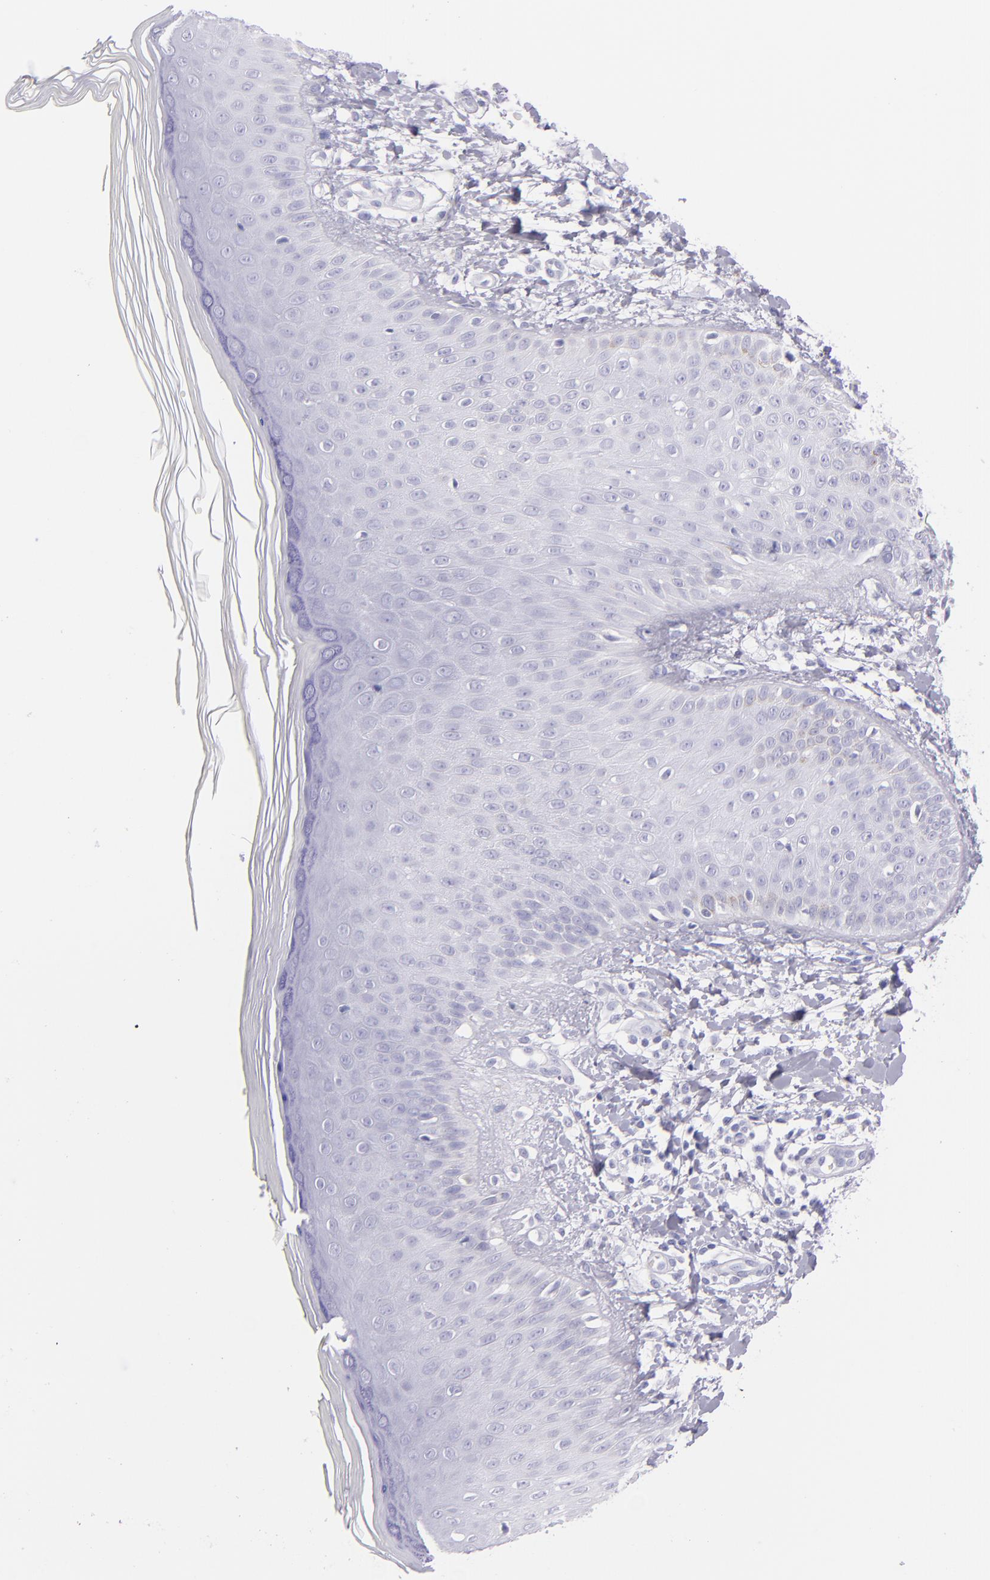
{"staining": {"intensity": "negative", "quantity": "none", "location": "none"}, "tissue": "skin", "cell_type": "Epidermal cells", "image_type": "normal", "snomed": [{"axis": "morphology", "description": "Normal tissue, NOS"}, {"axis": "morphology", "description": "Inflammation, NOS"}, {"axis": "topography", "description": "Soft tissue"}, {"axis": "topography", "description": "Anal"}], "caption": "Immunohistochemistry (IHC) photomicrograph of unremarkable skin: skin stained with DAB exhibits no significant protein staining in epidermal cells.", "gene": "SFTPB", "patient": {"sex": "female", "age": 15}}